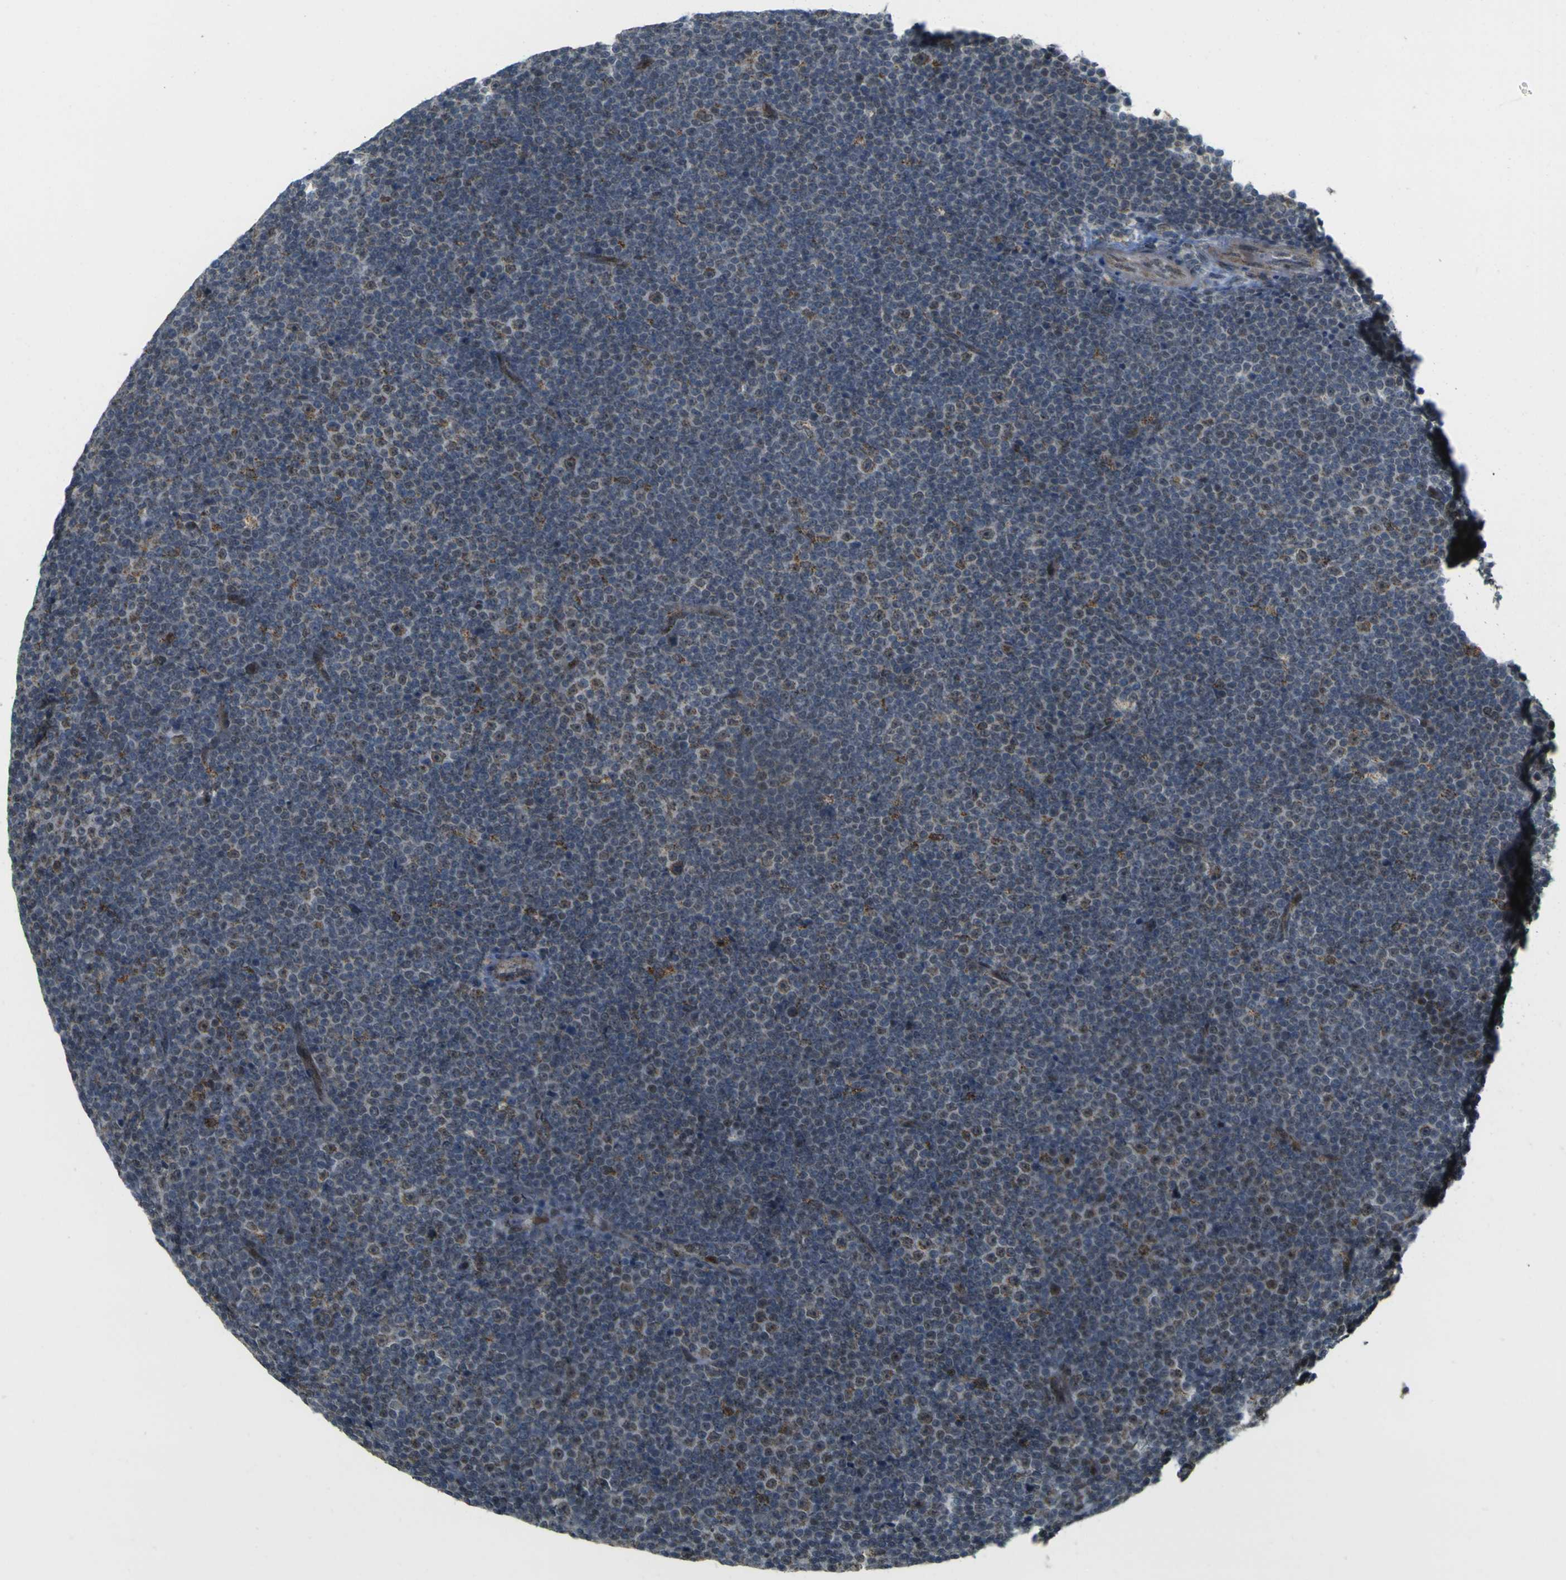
{"staining": {"intensity": "weak", "quantity": "<25%", "location": "cytoplasmic/membranous"}, "tissue": "lymphoma", "cell_type": "Tumor cells", "image_type": "cancer", "snomed": [{"axis": "morphology", "description": "Malignant lymphoma, non-Hodgkin's type, Low grade"}, {"axis": "topography", "description": "Lymph node"}], "caption": "Protein analysis of low-grade malignant lymphoma, non-Hodgkin's type demonstrates no significant staining in tumor cells.", "gene": "ACBD5", "patient": {"sex": "female", "age": 67}}